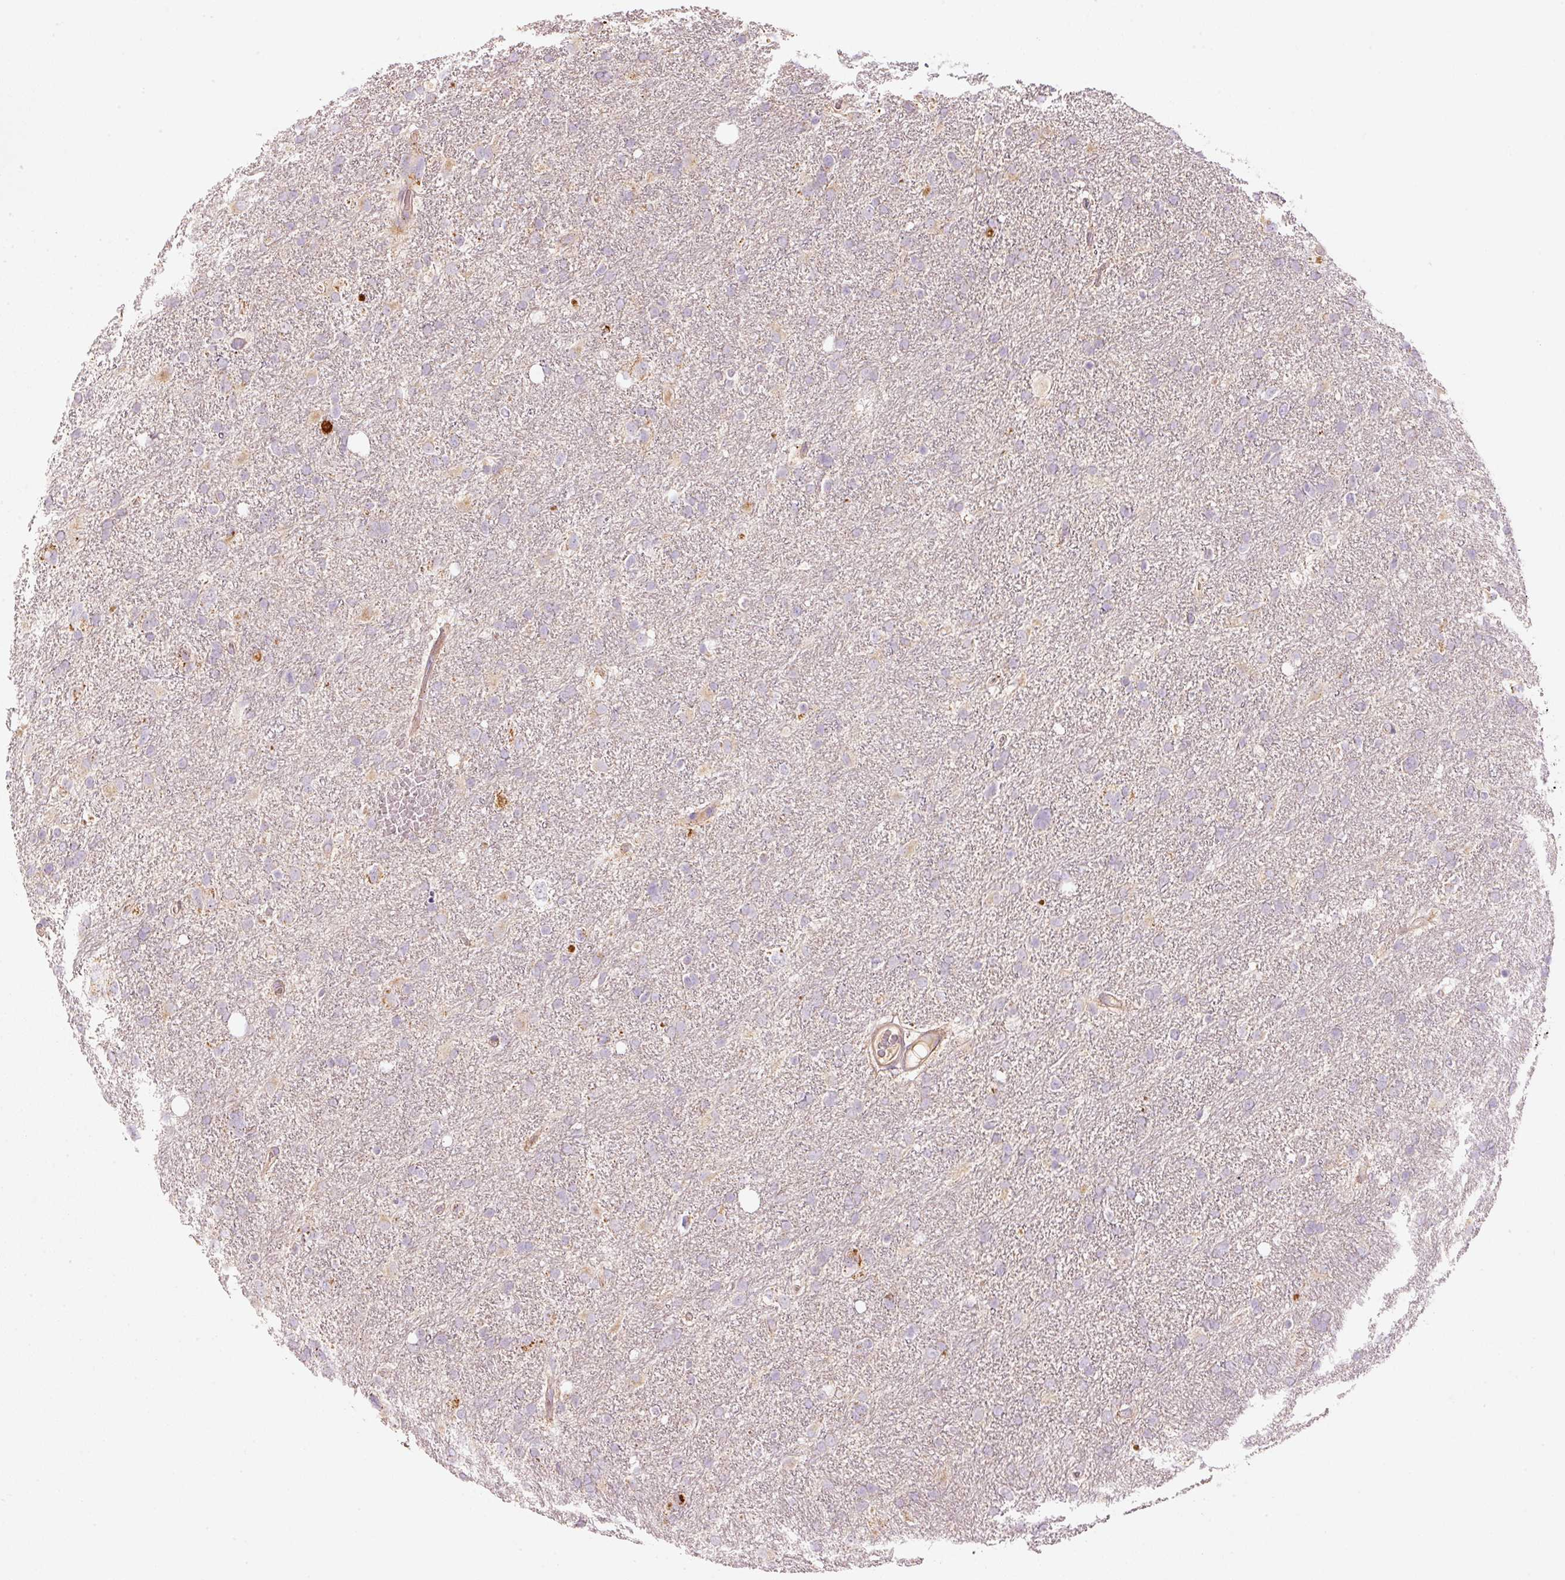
{"staining": {"intensity": "negative", "quantity": "none", "location": "none"}, "tissue": "glioma", "cell_type": "Tumor cells", "image_type": "cancer", "snomed": [{"axis": "morphology", "description": "Glioma, malignant, High grade"}, {"axis": "topography", "description": "Brain"}], "caption": "Immunohistochemistry photomicrograph of malignant high-grade glioma stained for a protein (brown), which reveals no expression in tumor cells. (DAB IHC, high magnification).", "gene": "C17orf98", "patient": {"sex": "male", "age": 61}}